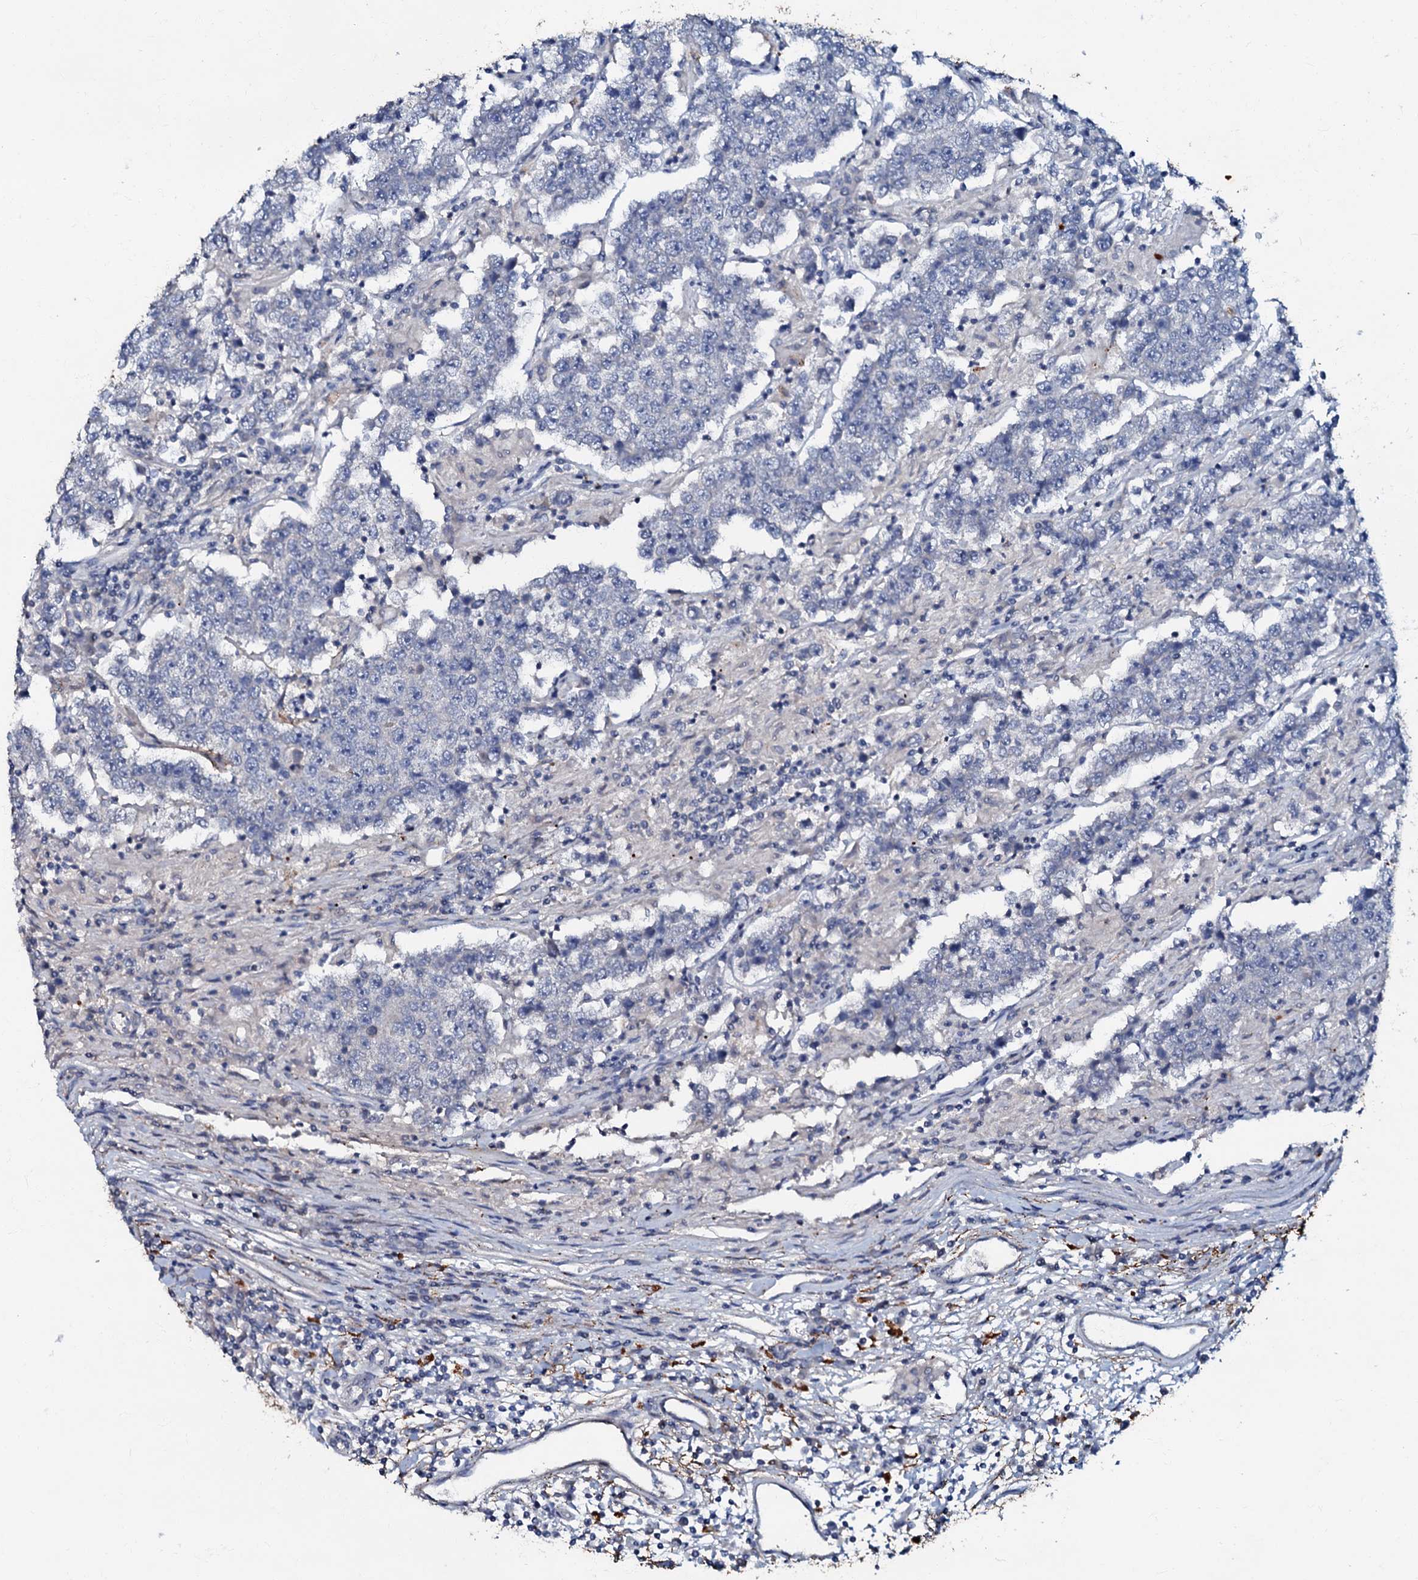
{"staining": {"intensity": "negative", "quantity": "none", "location": "none"}, "tissue": "testis cancer", "cell_type": "Tumor cells", "image_type": "cancer", "snomed": [{"axis": "morphology", "description": "Normal tissue, NOS"}, {"axis": "morphology", "description": "Urothelial carcinoma, High grade"}, {"axis": "morphology", "description": "Seminoma, NOS"}, {"axis": "morphology", "description": "Carcinoma, Embryonal, NOS"}, {"axis": "topography", "description": "Urinary bladder"}, {"axis": "topography", "description": "Testis"}], "caption": "Tumor cells are negative for protein expression in human embryonal carcinoma (testis).", "gene": "MANSC4", "patient": {"sex": "male", "age": 41}}